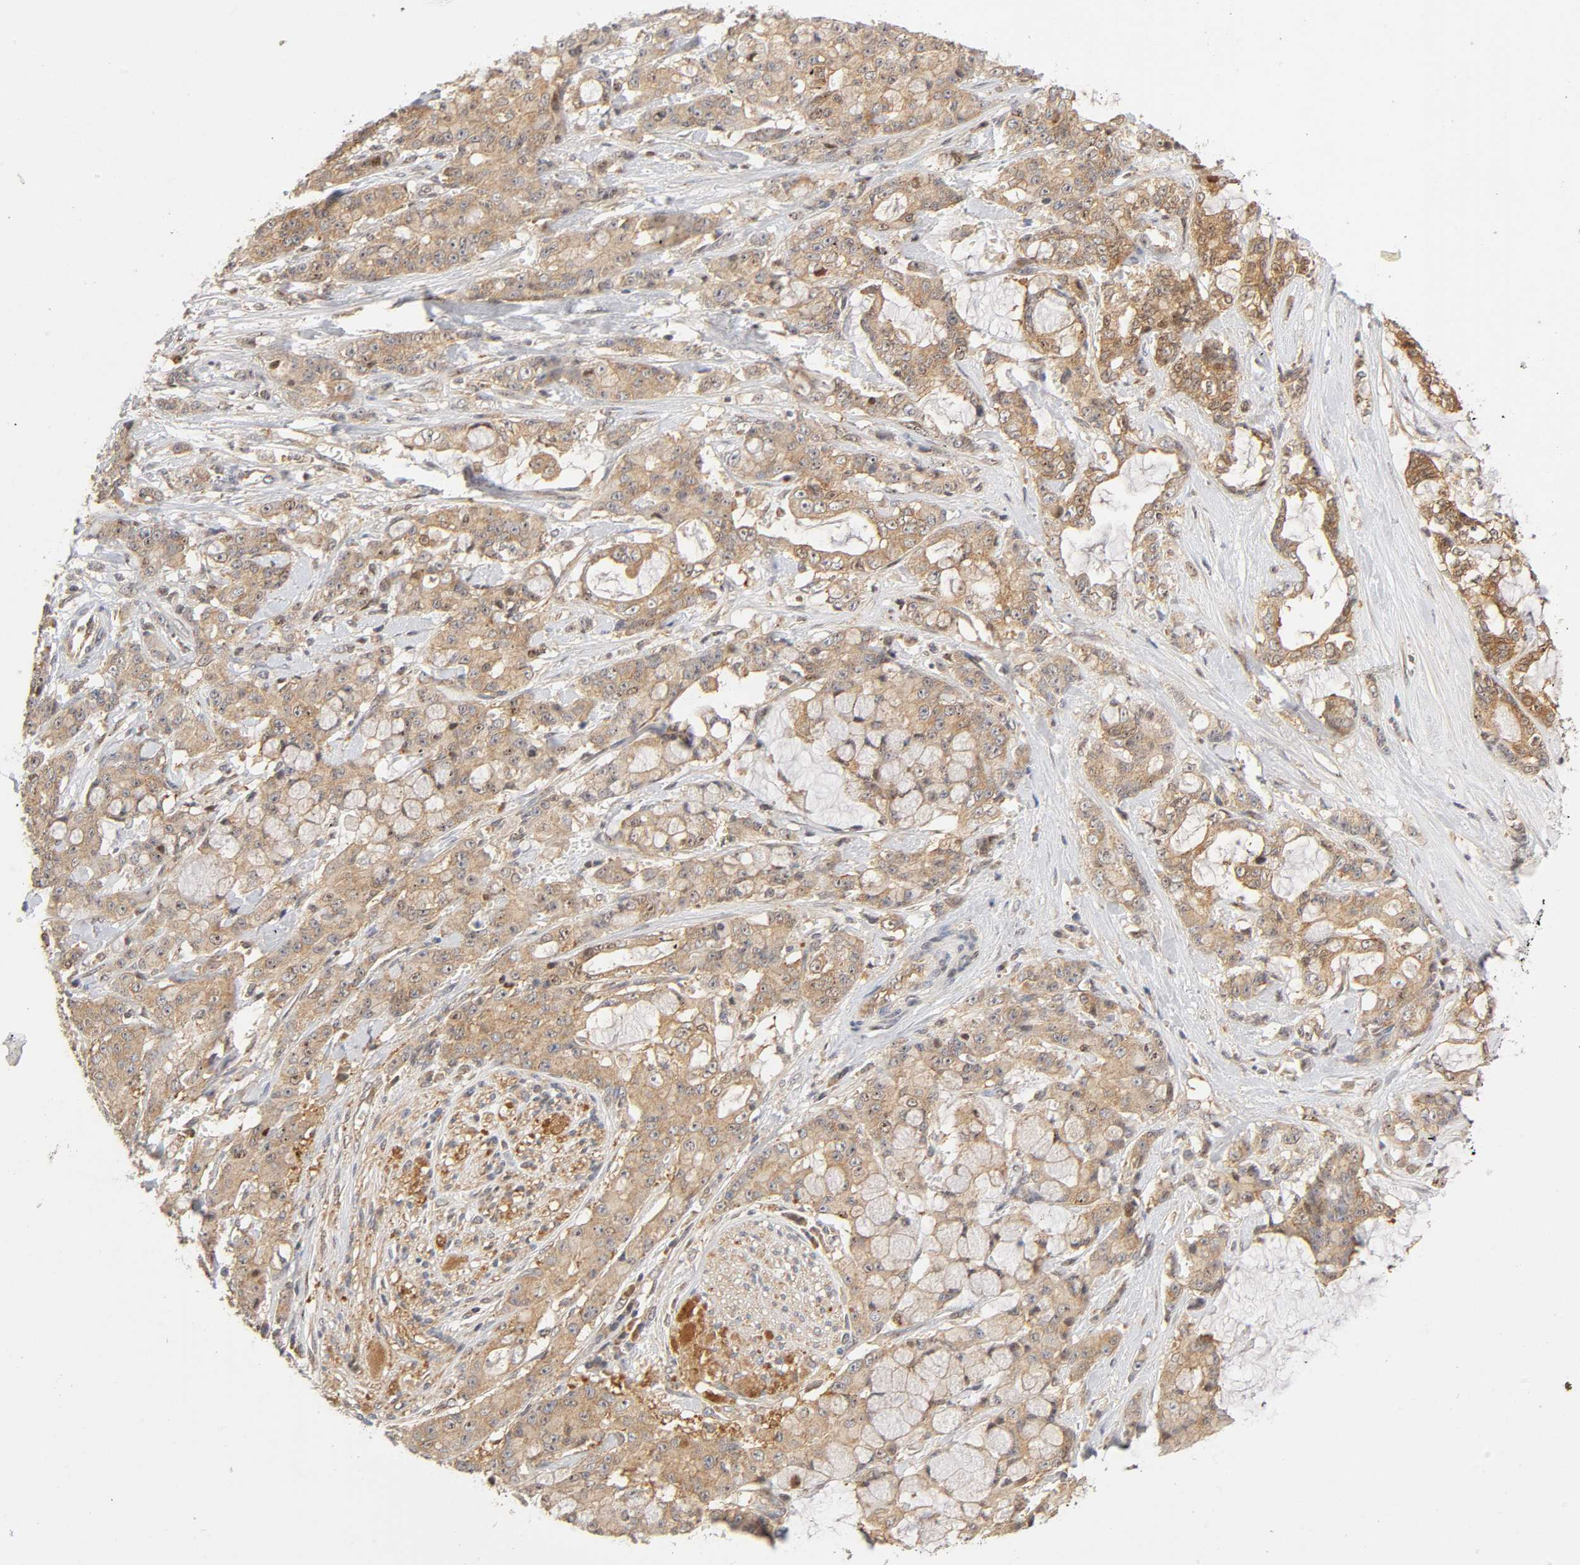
{"staining": {"intensity": "moderate", "quantity": ">75%", "location": "cytoplasmic/membranous"}, "tissue": "pancreatic cancer", "cell_type": "Tumor cells", "image_type": "cancer", "snomed": [{"axis": "morphology", "description": "Adenocarcinoma, NOS"}, {"axis": "topography", "description": "Pancreas"}], "caption": "This is a micrograph of immunohistochemistry (IHC) staining of pancreatic adenocarcinoma, which shows moderate staining in the cytoplasmic/membranous of tumor cells.", "gene": "PAFAH1B1", "patient": {"sex": "female", "age": 73}}